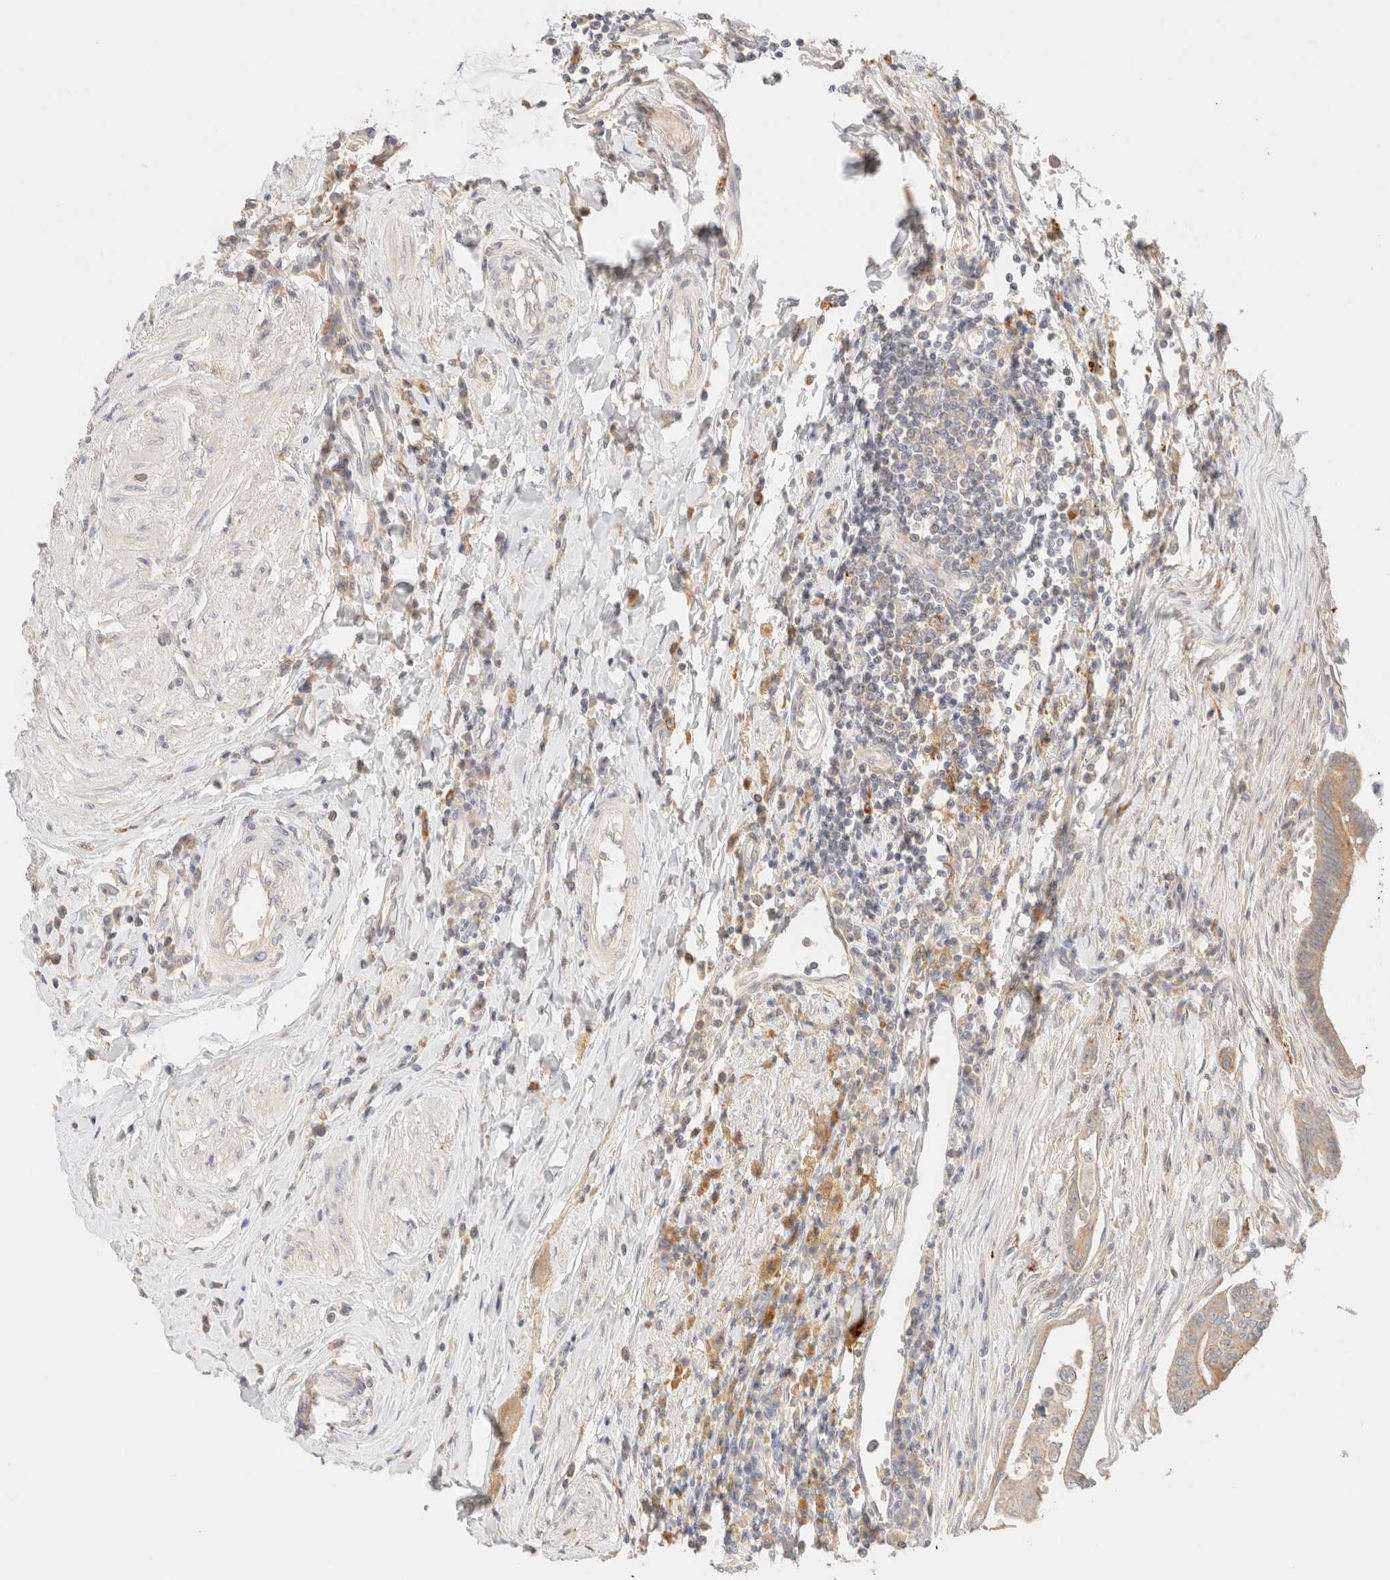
{"staining": {"intensity": "weak", "quantity": ">75%", "location": "cytoplasmic/membranous"}, "tissue": "colorectal cancer", "cell_type": "Tumor cells", "image_type": "cancer", "snomed": [{"axis": "morphology", "description": "Adenoma, NOS"}, {"axis": "morphology", "description": "Adenocarcinoma, NOS"}, {"axis": "topography", "description": "Colon"}], "caption": "Immunohistochemistry (IHC) (DAB) staining of human colorectal adenocarcinoma reveals weak cytoplasmic/membranous protein staining in about >75% of tumor cells.", "gene": "SGSM2", "patient": {"sex": "male", "age": 79}}